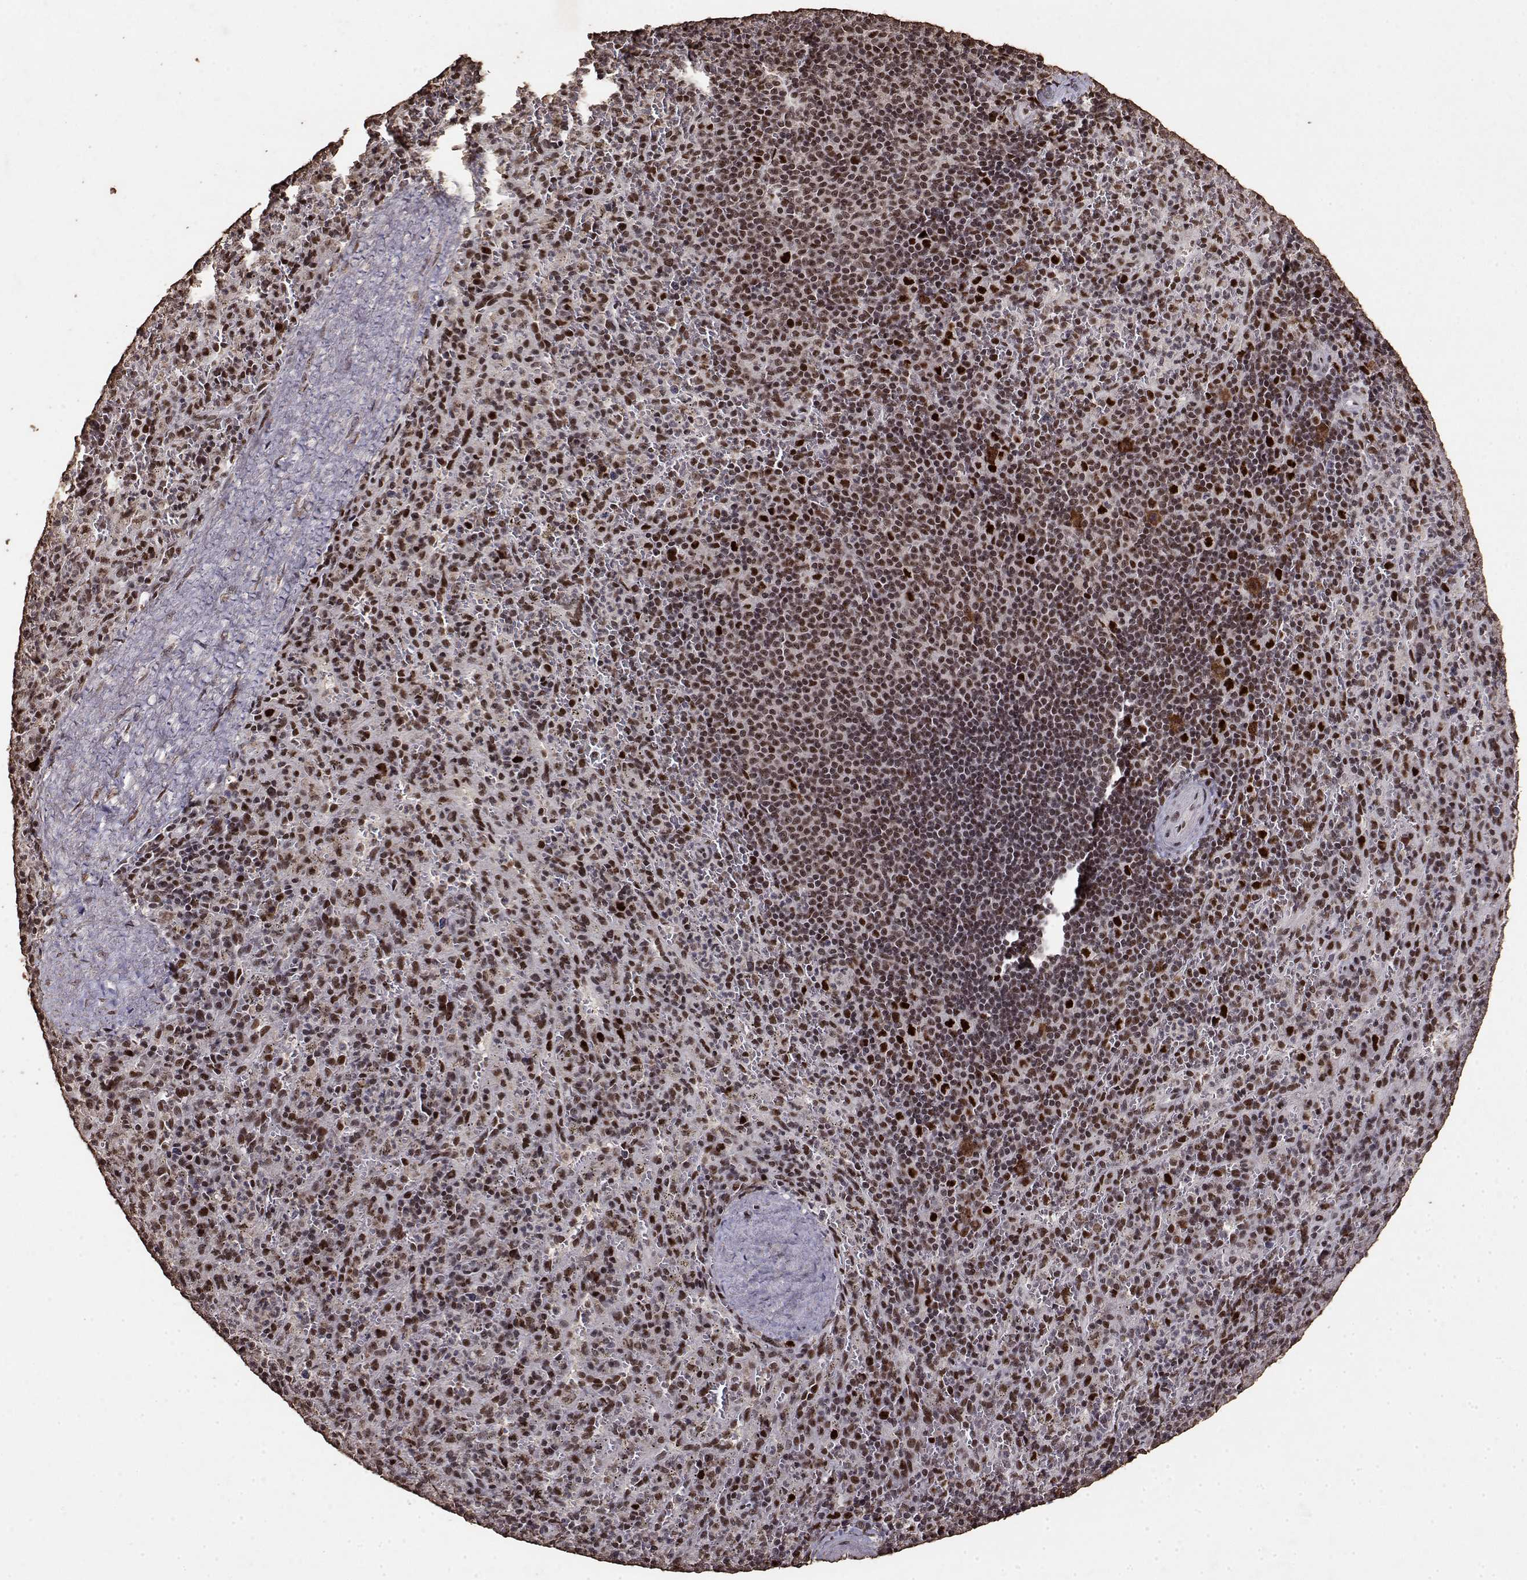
{"staining": {"intensity": "strong", "quantity": ">75%", "location": "nuclear"}, "tissue": "spleen", "cell_type": "Cells in red pulp", "image_type": "normal", "snomed": [{"axis": "morphology", "description": "Normal tissue, NOS"}, {"axis": "topography", "description": "Spleen"}], "caption": "This micrograph exhibits normal spleen stained with immunohistochemistry (IHC) to label a protein in brown. The nuclear of cells in red pulp show strong positivity for the protein. Nuclei are counter-stained blue.", "gene": "TOE1", "patient": {"sex": "male", "age": 57}}